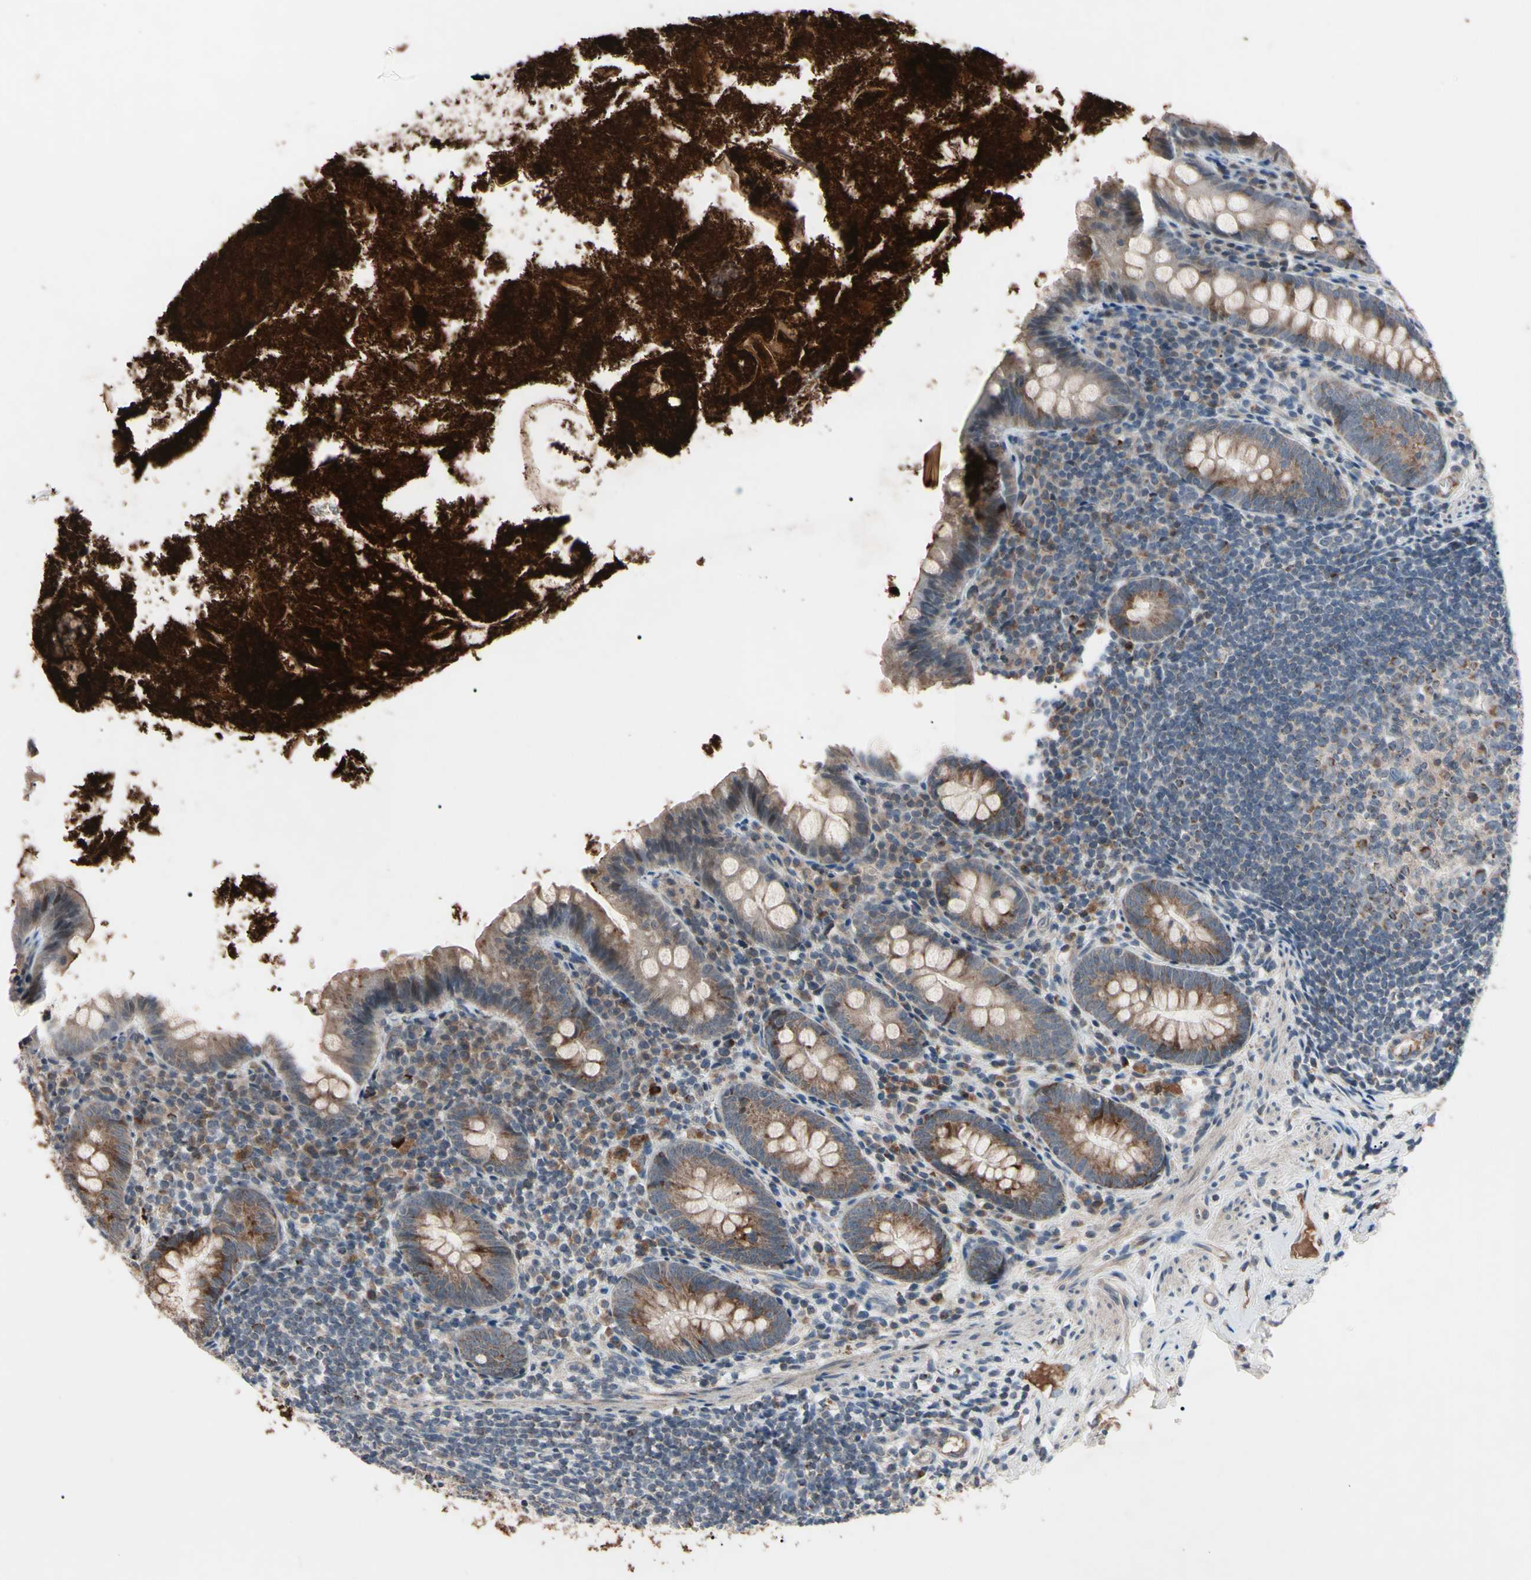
{"staining": {"intensity": "weak", "quantity": ">75%", "location": "cytoplasmic/membranous"}, "tissue": "appendix", "cell_type": "Glandular cells", "image_type": "normal", "snomed": [{"axis": "morphology", "description": "Normal tissue, NOS"}, {"axis": "topography", "description": "Appendix"}], "caption": "Immunohistochemical staining of normal appendix demonstrates low levels of weak cytoplasmic/membranous expression in about >75% of glandular cells. The protein of interest is shown in brown color, while the nuclei are stained blue.", "gene": "TNFRSF1A", "patient": {"sex": "male", "age": 52}}